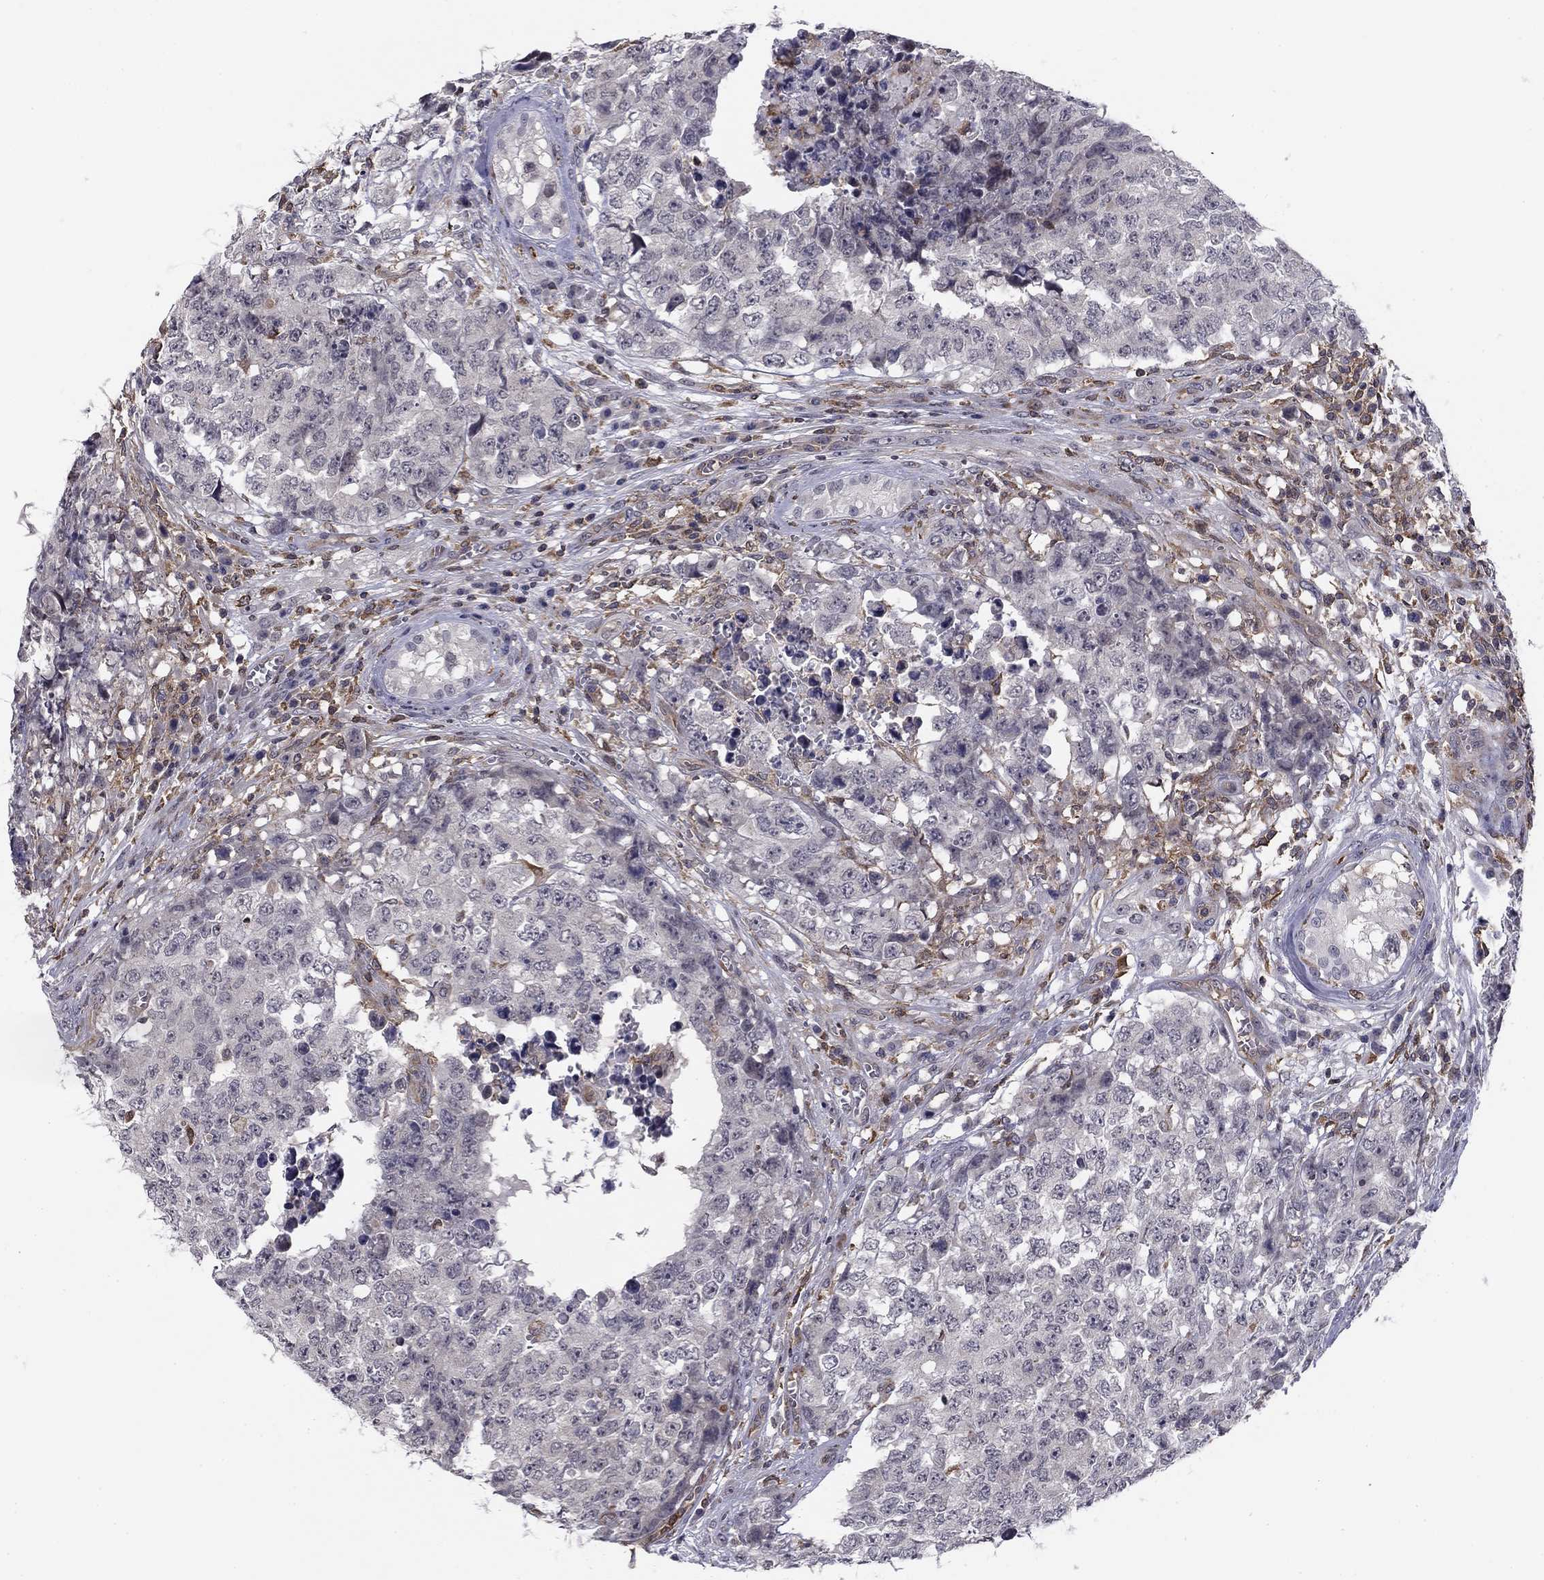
{"staining": {"intensity": "negative", "quantity": "none", "location": "none"}, "tissue": "testis cancer", "cell_type": "Tumor cells", "image_type": "cancer", "snomed": [{"axis": "morphology", "description": "Carcinoma, Embryonal, NOS"}, {"axis": "topography", "description": "Testis"}], "caption": "IHC image of testis embryonal carcinoma stained for a protein (brown), which exhibits no positivity in tumor cells.", "gene": "PLCB2", "patient": {"sex": "male", "age": 23}}